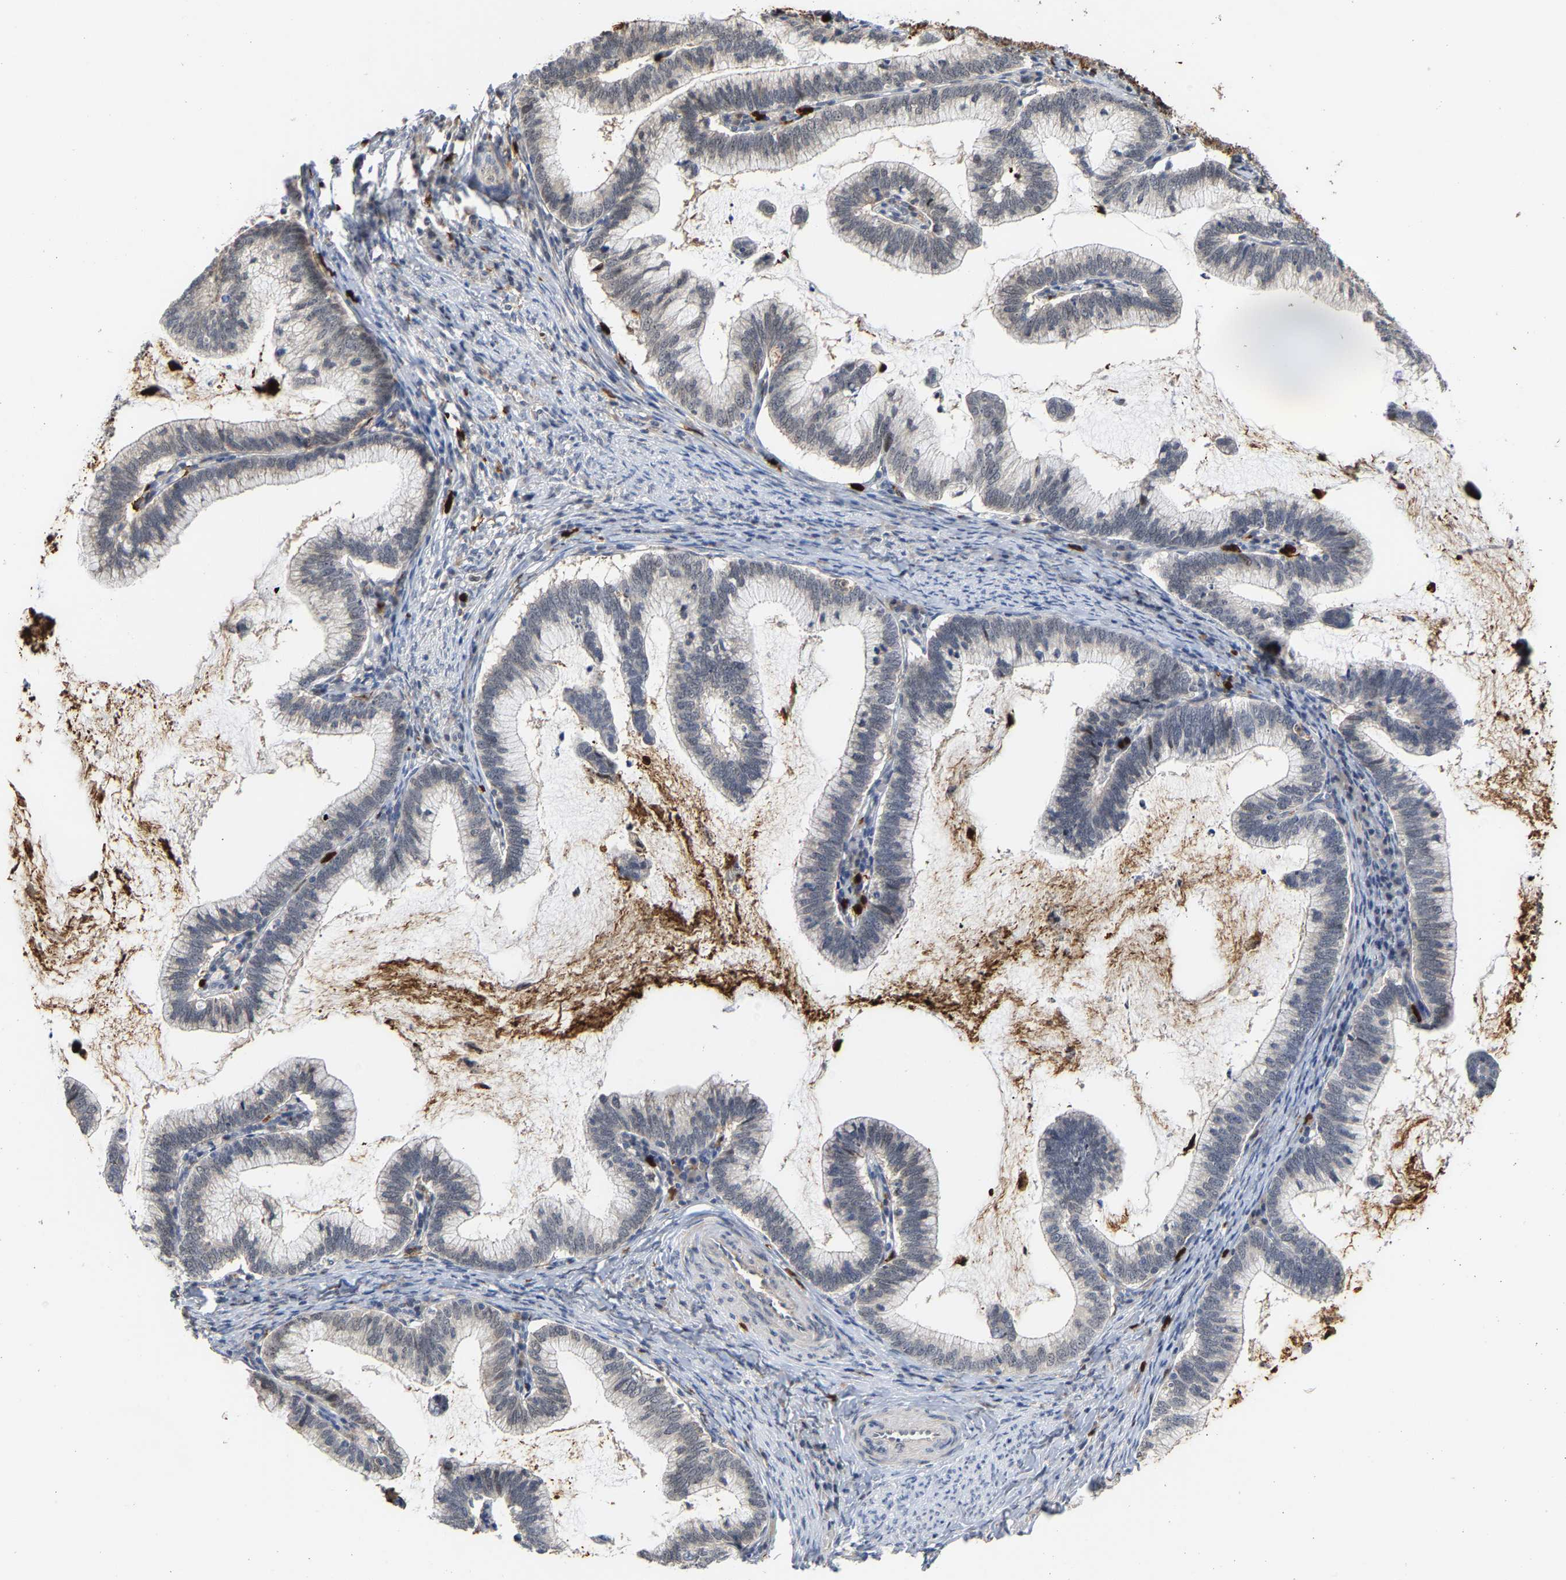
{"staining": {"intensity": "negative", "quantity": "none", "location": "none"}, "tissue": "cervical cancer", "cell_type": "Tumor cells", "image_type": "cancer", "snomed": [{"axis": "morphology", "description": "Adenocarcinoma, NOS"}, {"axis": "topography", "description": "Cervix"}], "caption": "Immunohistochemistry (IHC) photomicrograph of neoplastic tissue: adenocarcinoma (cervical) stained with DAB reveals no significant protein positivity in tumor cells. Brightfield microscopy of IHC stained with DAB (3,3'-diaminobenzidine) (brown) and hematoxylin (blue), captured at high magnification.", "gene": "TDRD7", "patient": {"sex": "female", "age": 36}}